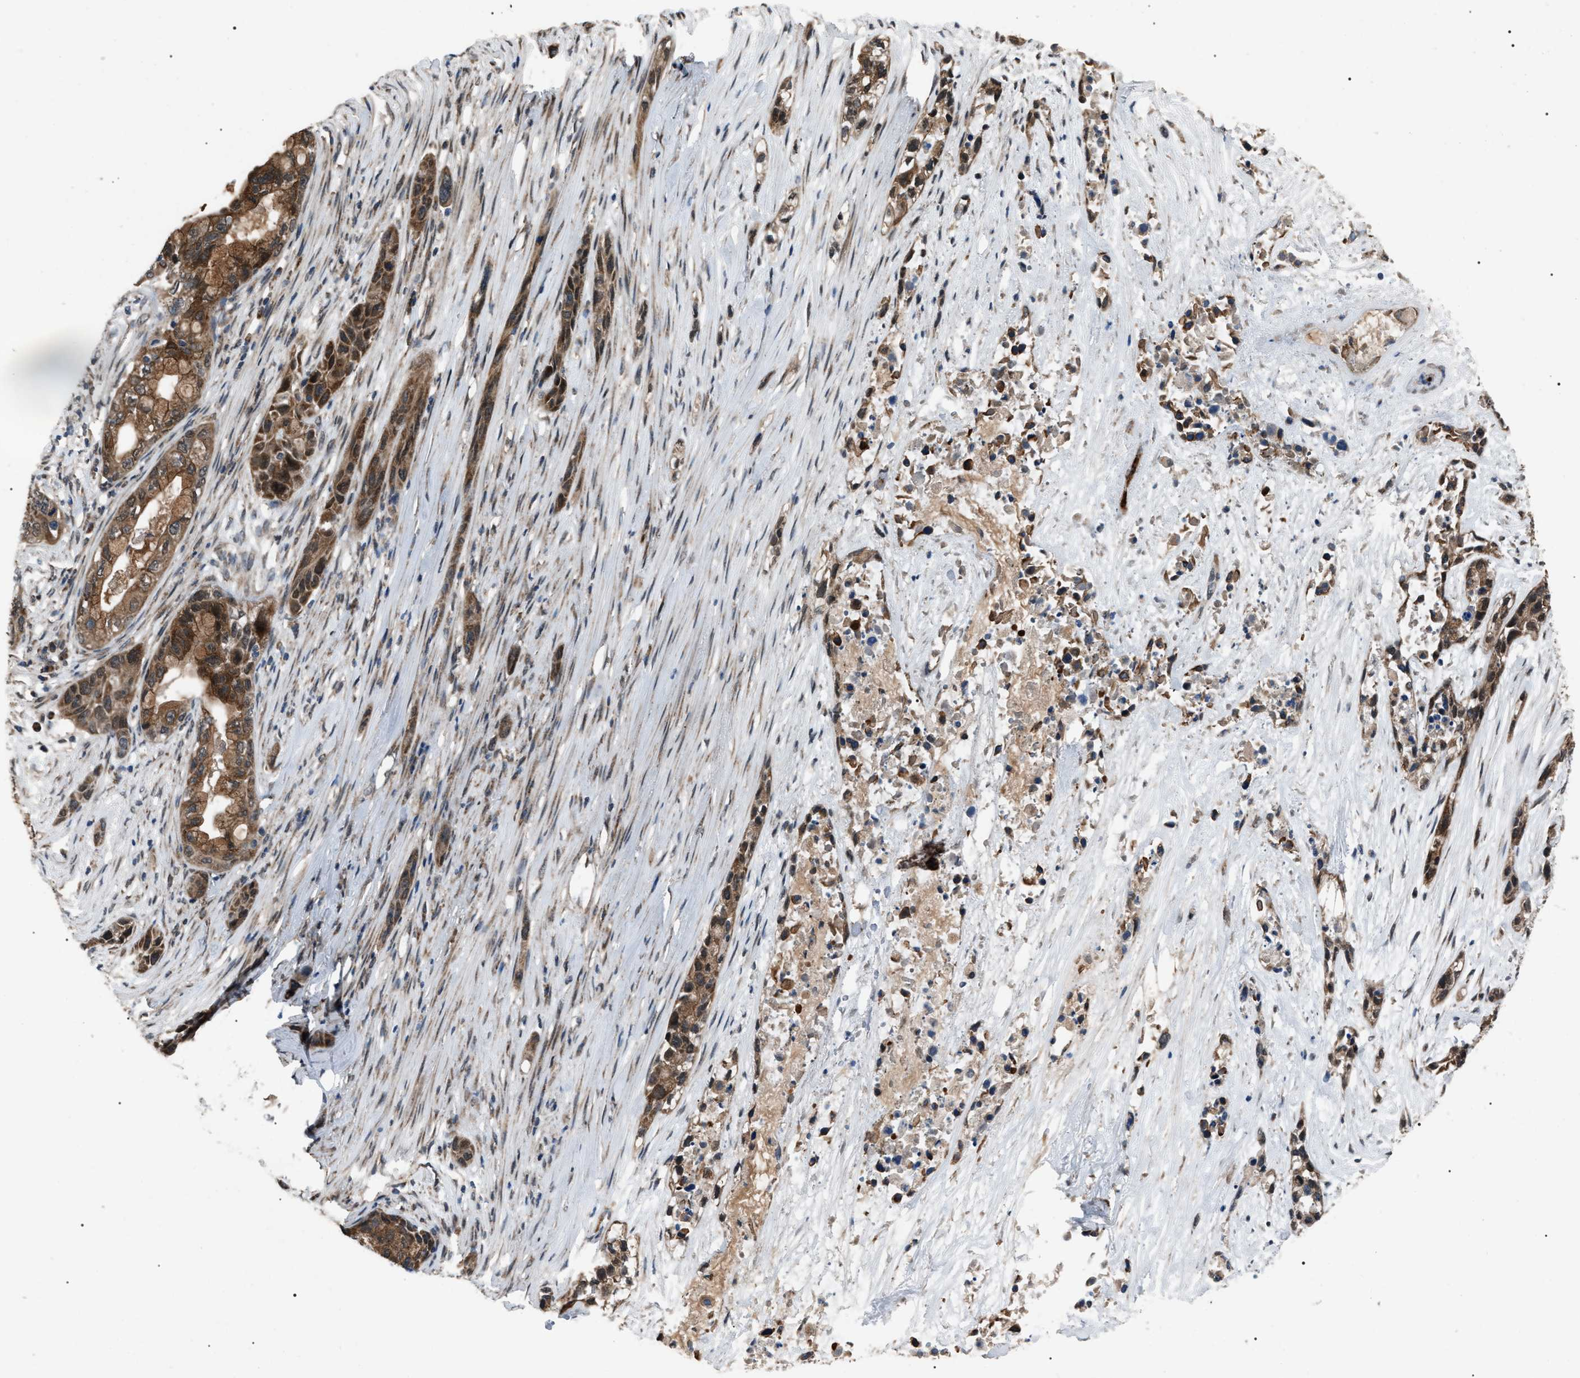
{"staining": {"intensity": "strong", "quantity": ">75%", "location": "cytoplasmic/membranous"}, "tissue": "pancreatic cancer", "cell_type": "Tumor cells", "image_type": "cancer", "snomed": [{"axis": "morphology", "description": "Adenocarcinoma, NOS"}, {"axis": "topography", "description": "Pancreas"}], "caption": "This is an image of immunohistochemistry (IHC) staining of pancreatic adenocarcinoma, which shows strong staining in the cytoplasmic/membranous of tumor cells.", "gene": "ZFAND2A", "patient": {"sex": "male", "age": 53}}